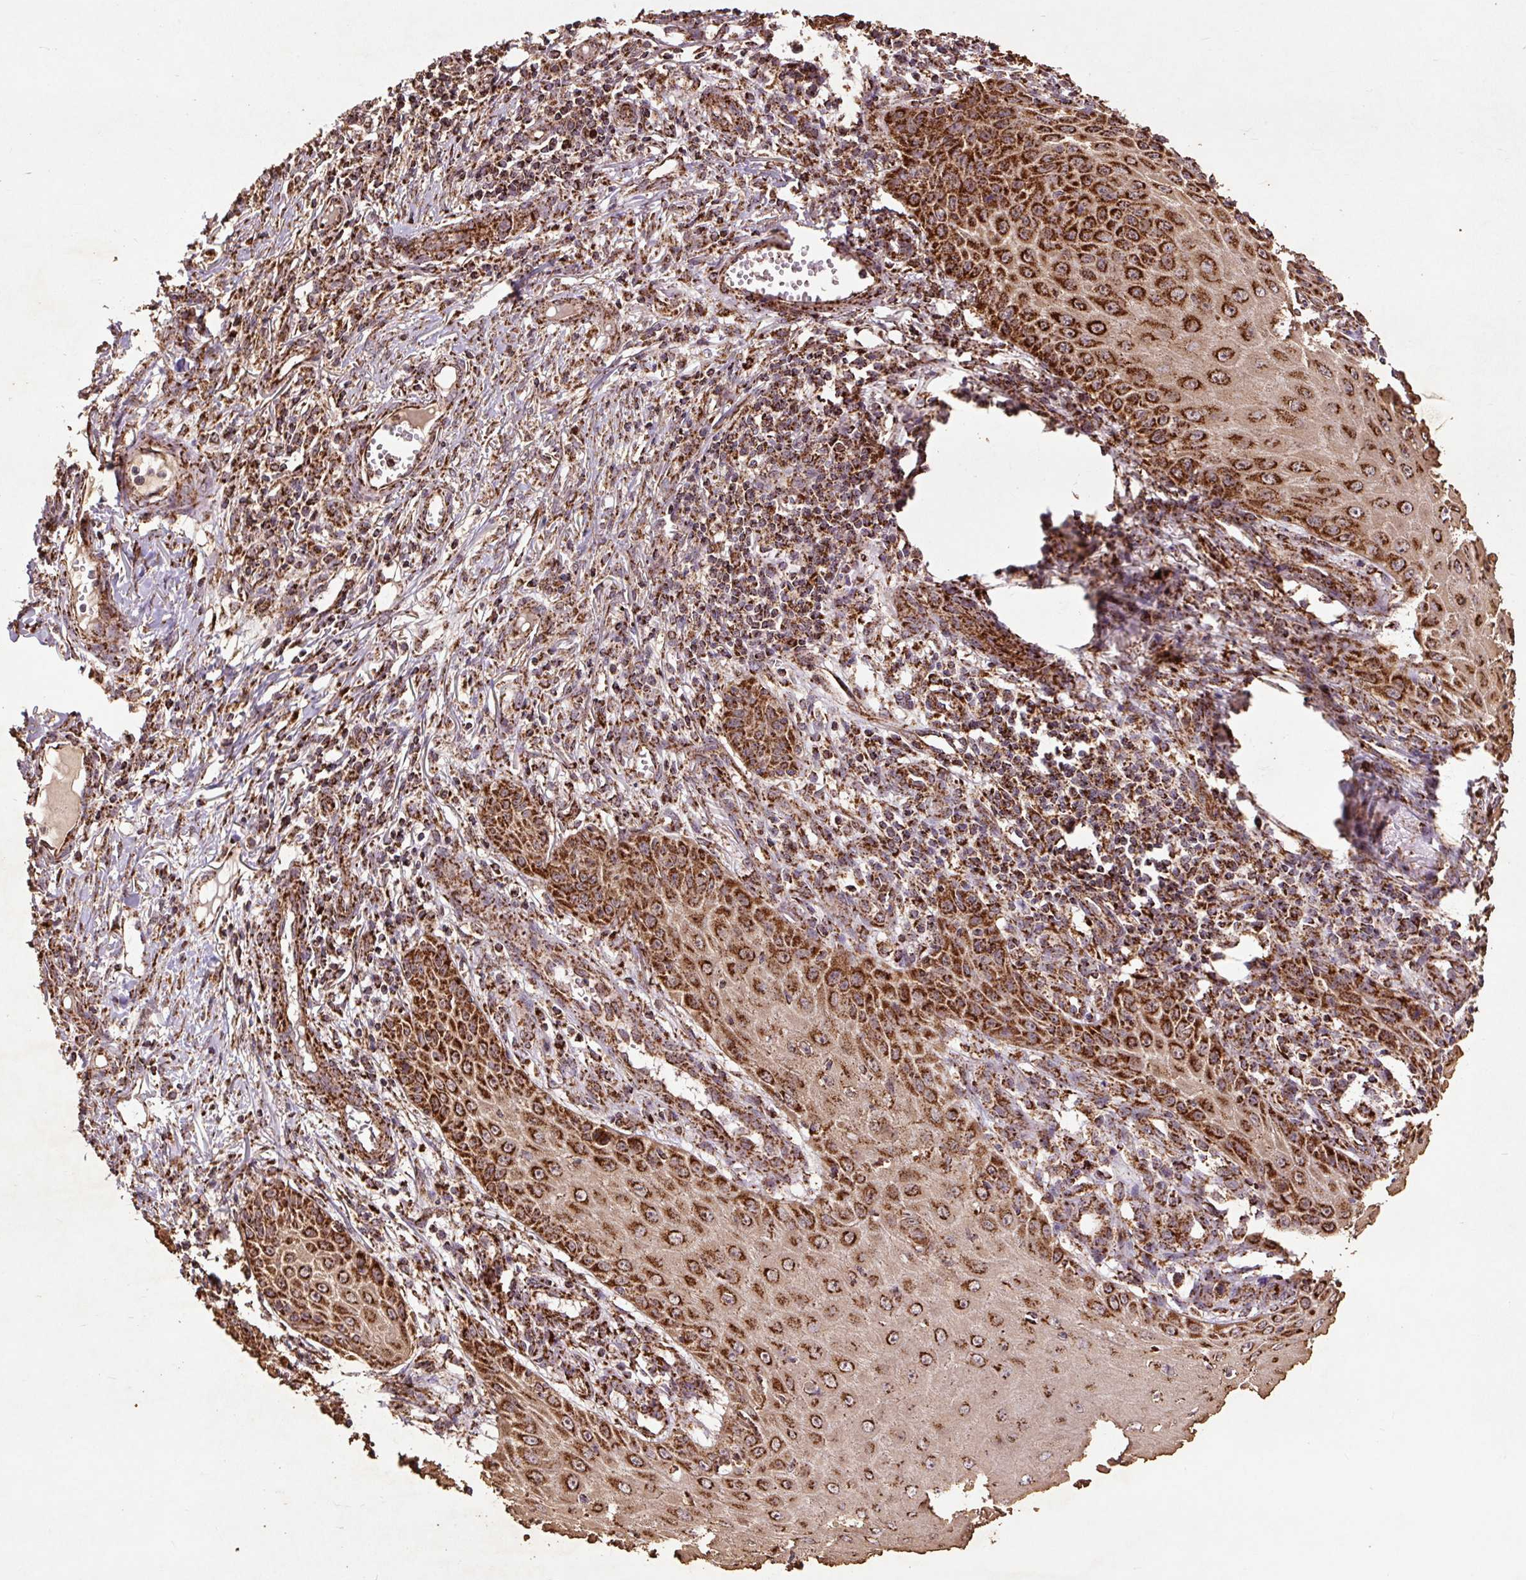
{"staining": {"intensity": "strong", "quantity": ">75%", "location": "cytoplasmic/membranous"}, "tissue": "skin cancer", "cell_type": "Tumor cells", "image_type": "cancer", "snomed": [{"axis": "morphology", "description": "Squamous cell carcinoma, NOS"}, {"axis": "topography", "description": "Skin"}], "caption": "This is a photomicrograph of immunohistochemistry (IHC) staining of skin cancer (squamous cell carcinoma), which shows strong staining in the cytoplasmic/membranous of tumor cells.", "gene": "ATP5F1A", "patient": {"sex": "female", "age": 73}}